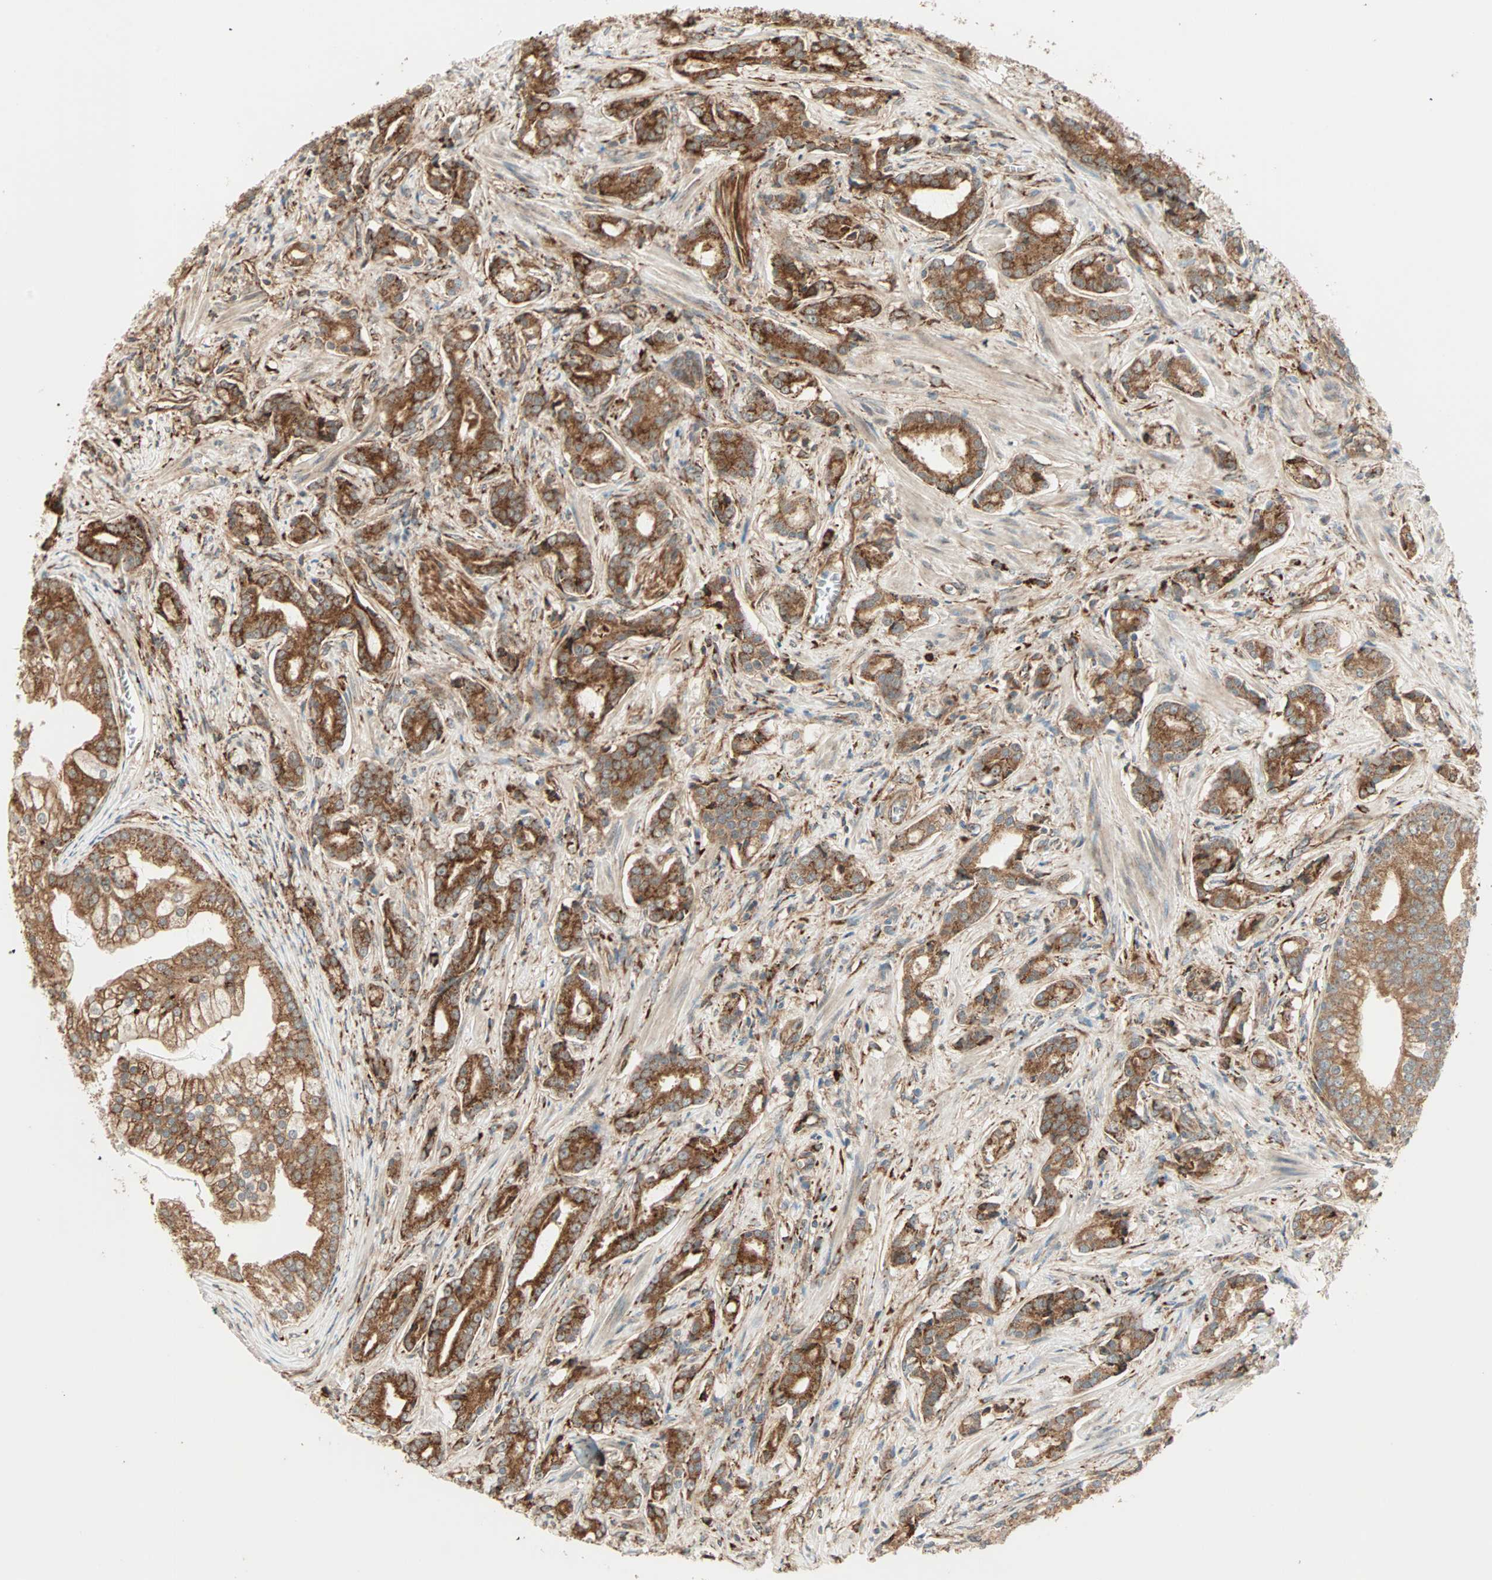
{"staining": {"intensity": "moderate", "quantity": ">75%", "location": "cytoplasmic/membranous"}, "tissue": "prostate cancer", "cell_type": "Tumor cells", "image_type": "cancer", "snomed": [{"axis": "morphology", "description": "Adenocarcinoma, Low grade"}, {"axis": "topography", "description": "Prostate"}], "caption": "Prostate cancer (adenocarcinoma (low-grade)) stained with a protein marker reveals moderate staining in tumor cells.", "gene": "P4HA1", "patient": {"sex": "male", "age": 58}}